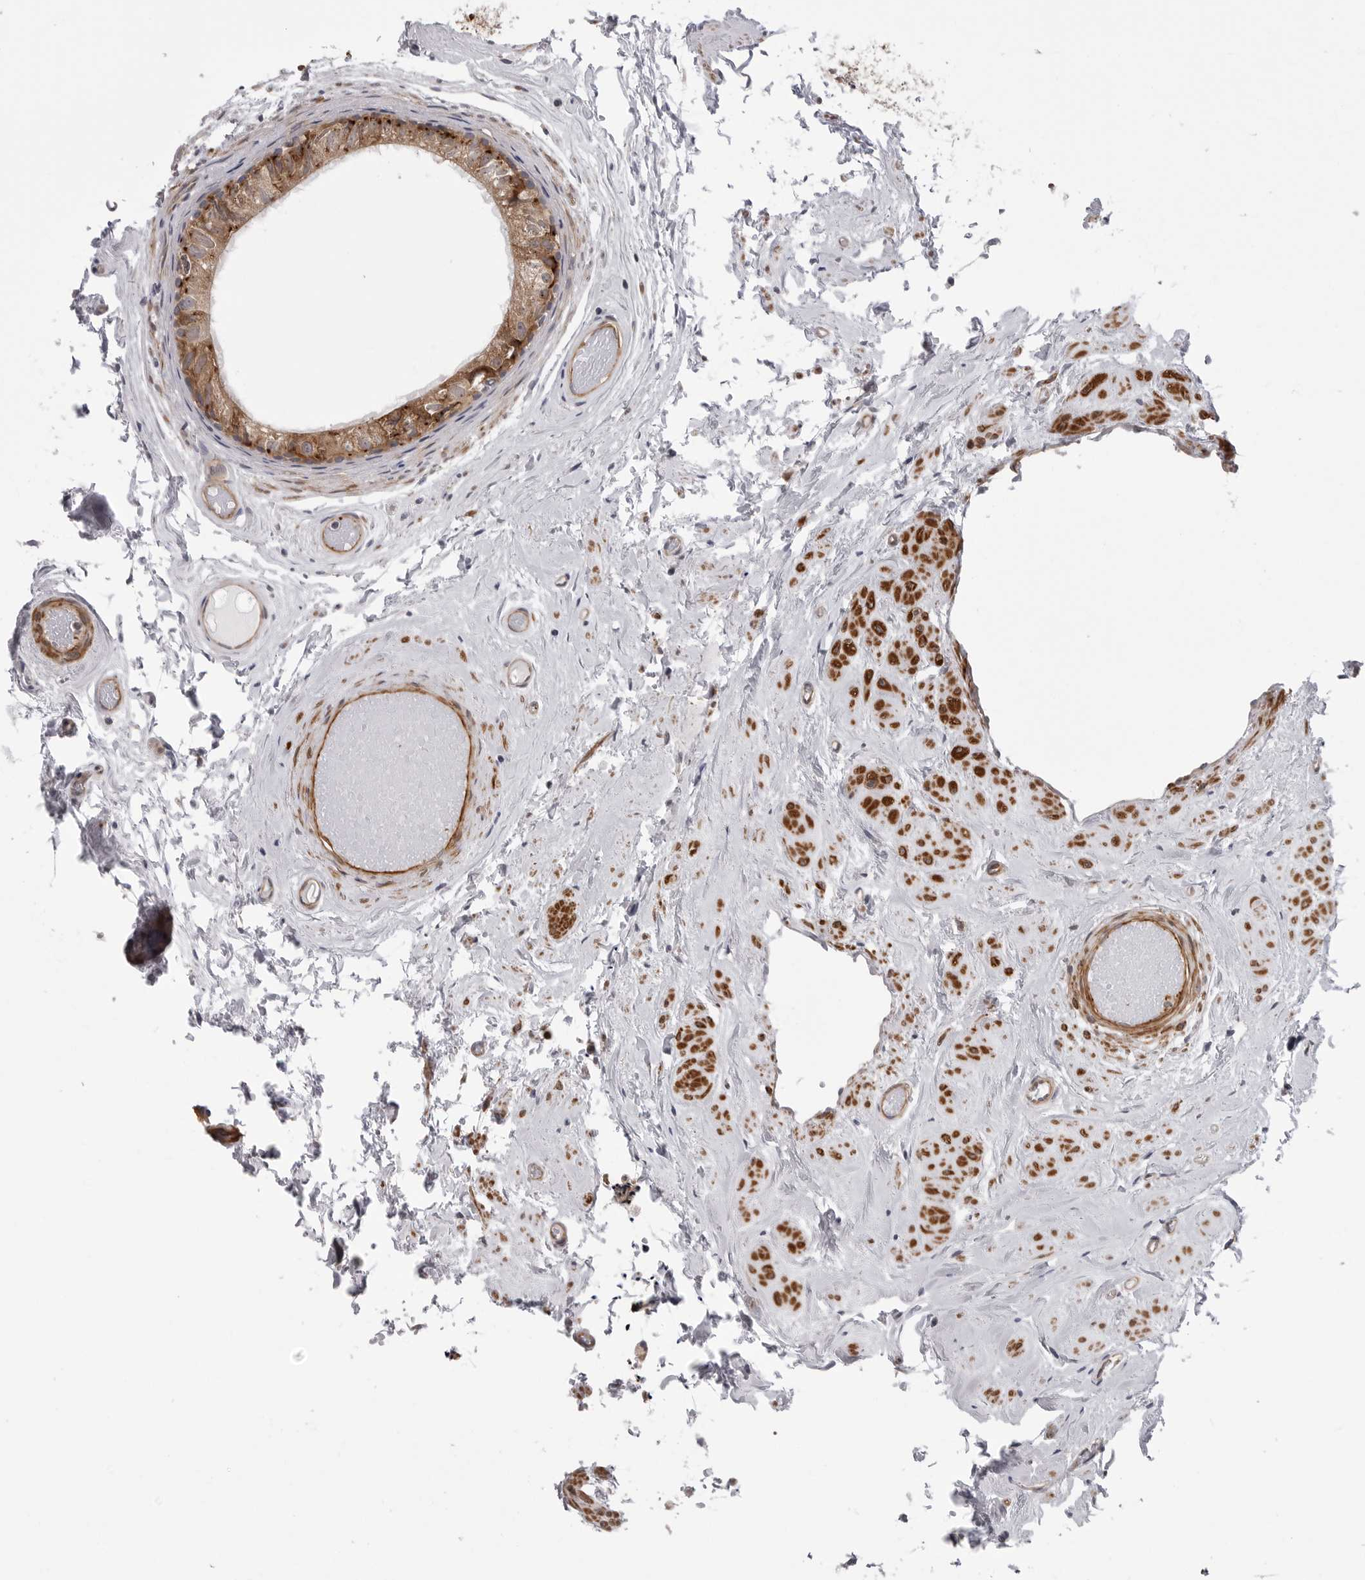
{"staining": {"intensity": "moderate", "quantity": ">75%", "location": "cytoplasmic/membranous"}, "tissue": "epididymis", "cell_type": "Glandular cells", "image_type": "normal", "snomed": [{"axis": "morphology", "description": "Normal tissue, NOS"}, {"axis": "topography", "description": "Epididymis"}], "caption": "This is a photomicrograph of IHC staining of normal epididymis, which shows moderate staining in the cytoplasmic/membranous of glandular cells.", "gene": "SCP2", "patient": {"sex": "male", "age": 79}}